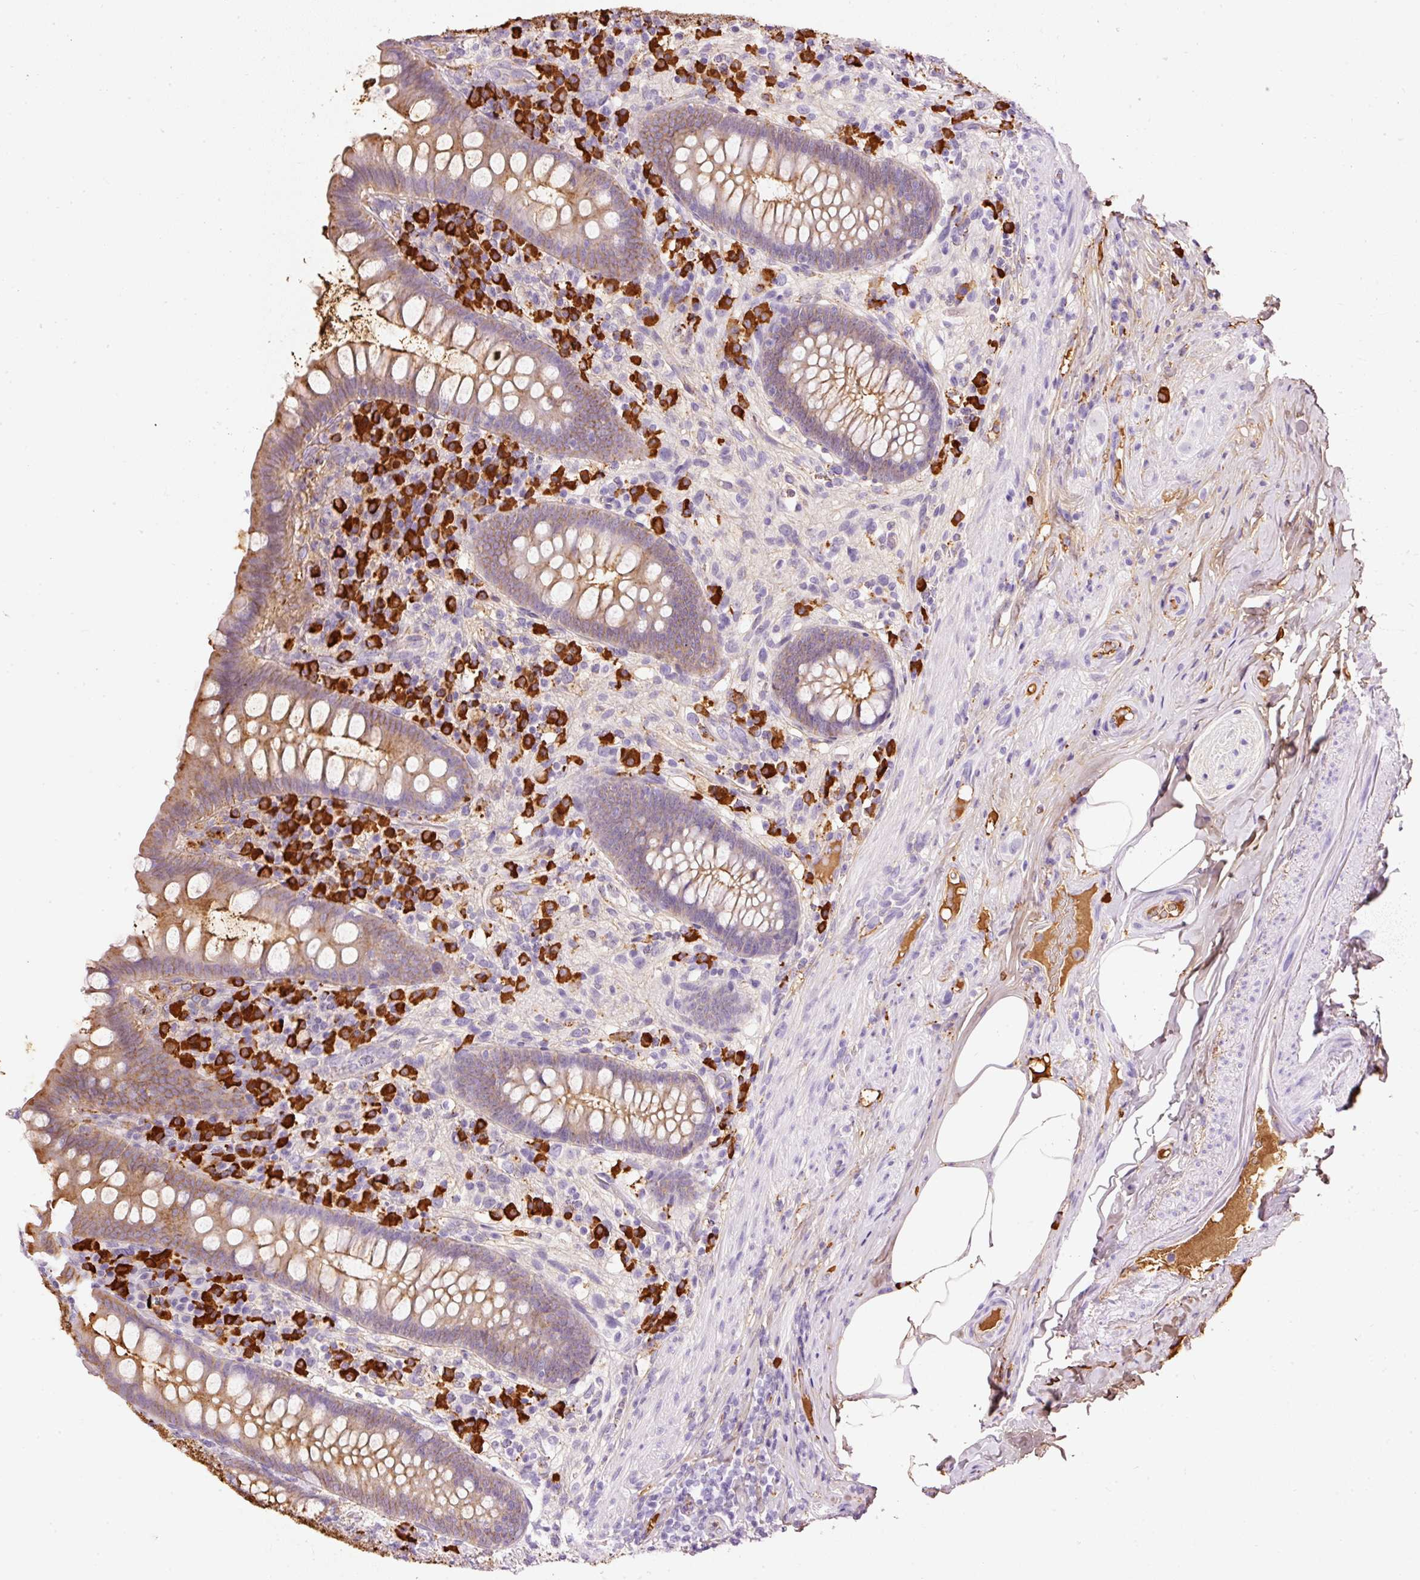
{"staining": {"intensity": "moderate", "quantity": ">75%", "location": "cytoplasmic/membranous"}, "tissue": "appendix", "cell_type": "Glandular cells", "image_type": "normal", "snomed": [{"axis": "morphology", "description": "Normal tissue, NOS"}, {"axis": "topography", "description": "Appendix"}], "caption": "Protein staining of normal appendix demonstrates moderate cytoplasmic/membranous positivity in about >75% of glandular cells. (DAB IHC, brown staining for protein, blue staining for nuclei).", "gene": "PRPF38B", "patient": {"sex": "male", "age": 71}}